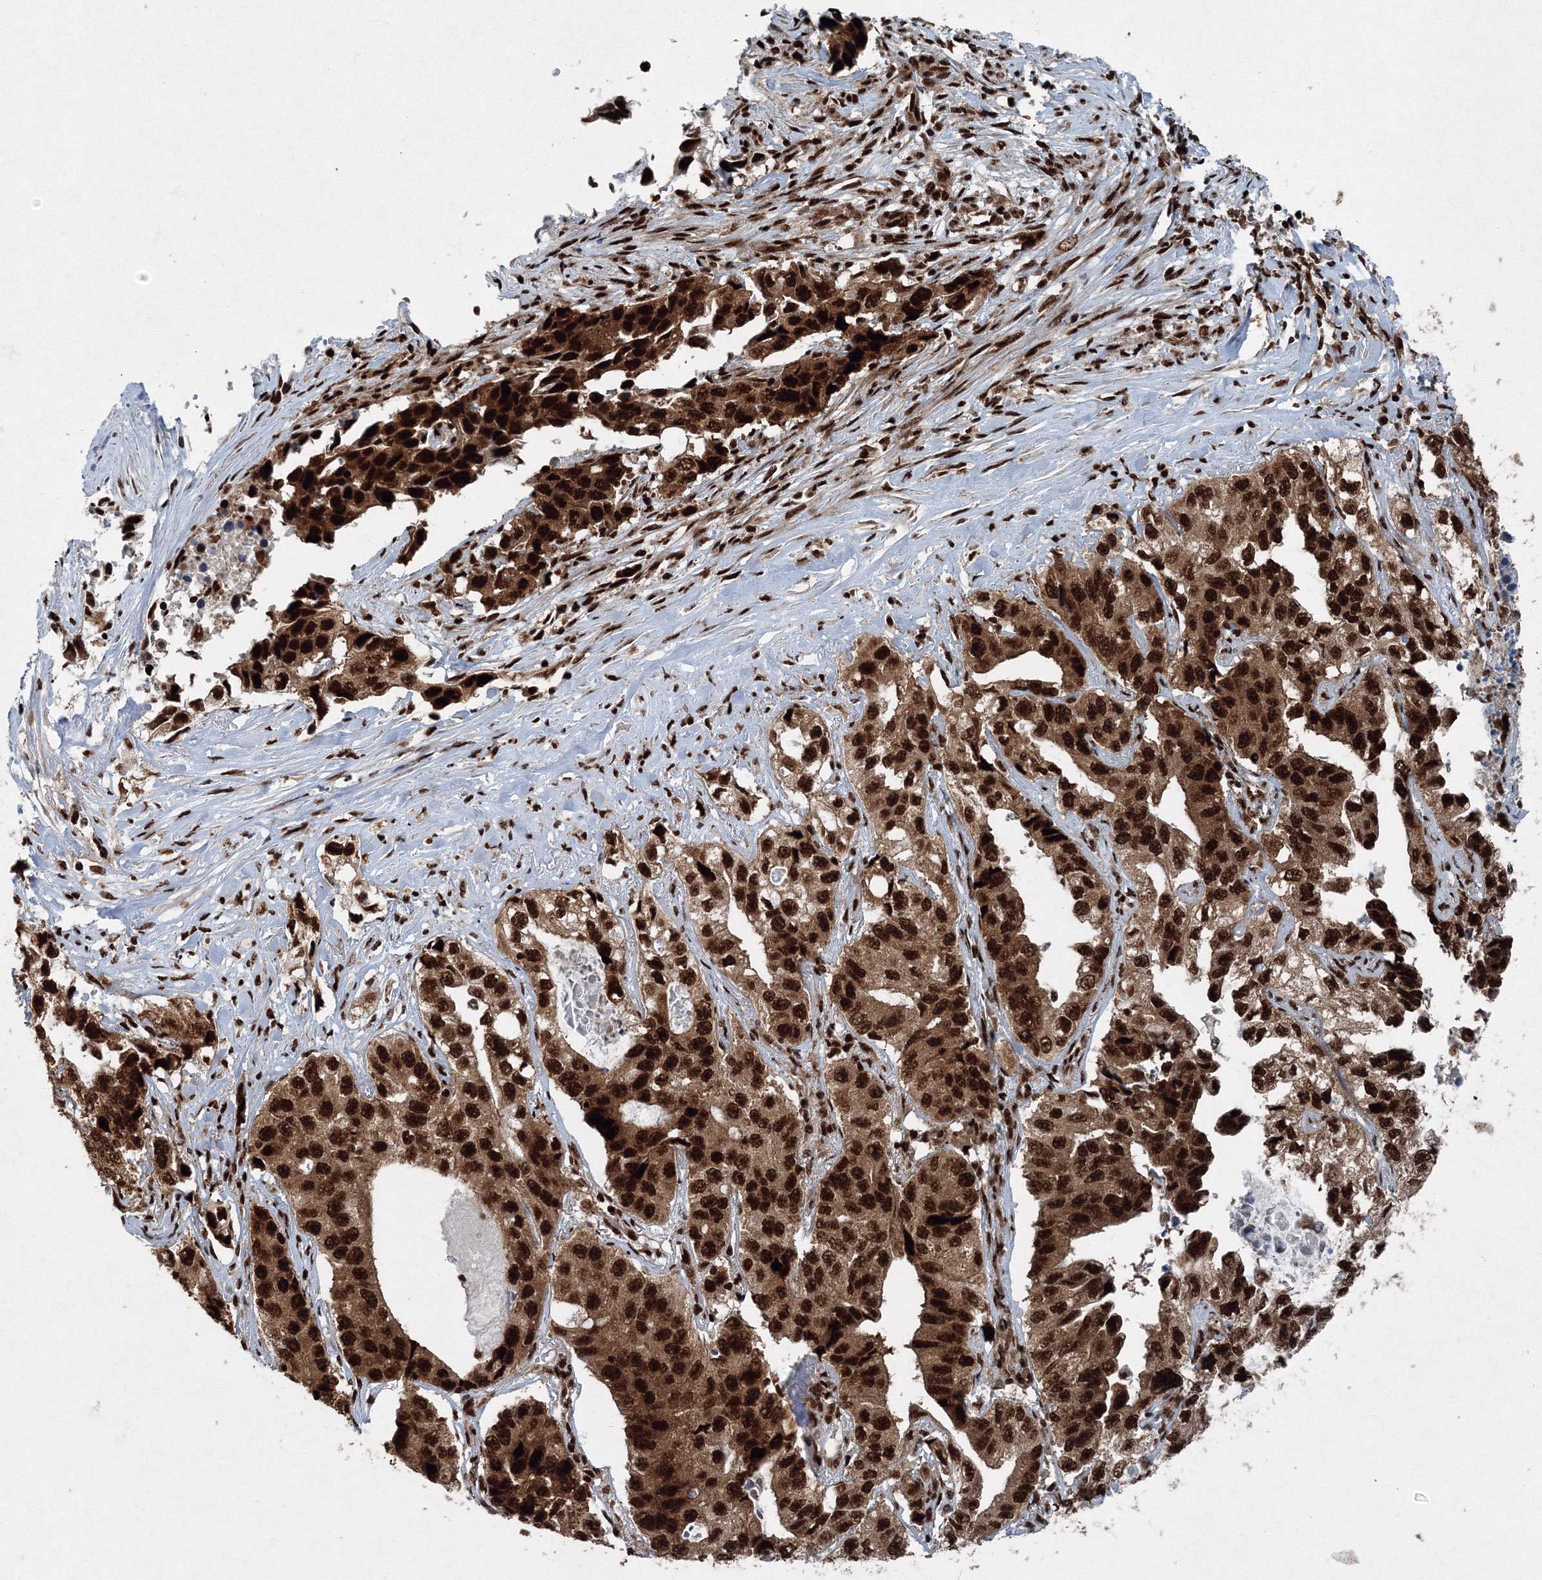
{"staining": {"intensity": "strong", "quantity": ">75%", "location": "cytoplasmic/membranous,nuclear"}, "tissue": "lung cancer", "cell_type": "Tumor cells", "image_type": "cancer", "snomed": [{"axis": "morphology", "description": "Adenocarcinoma, NOS"}, {"axis": "topography", "description": "Lung"}], "caption": "A micrograph of adenocarcinoma (lung) stained for a protein displays strong cytoplasmic/membranous and nuclear brown staining in tumor cells.", "gene": "SNRPC", "patient": {"sex": "female", "age": 51}}